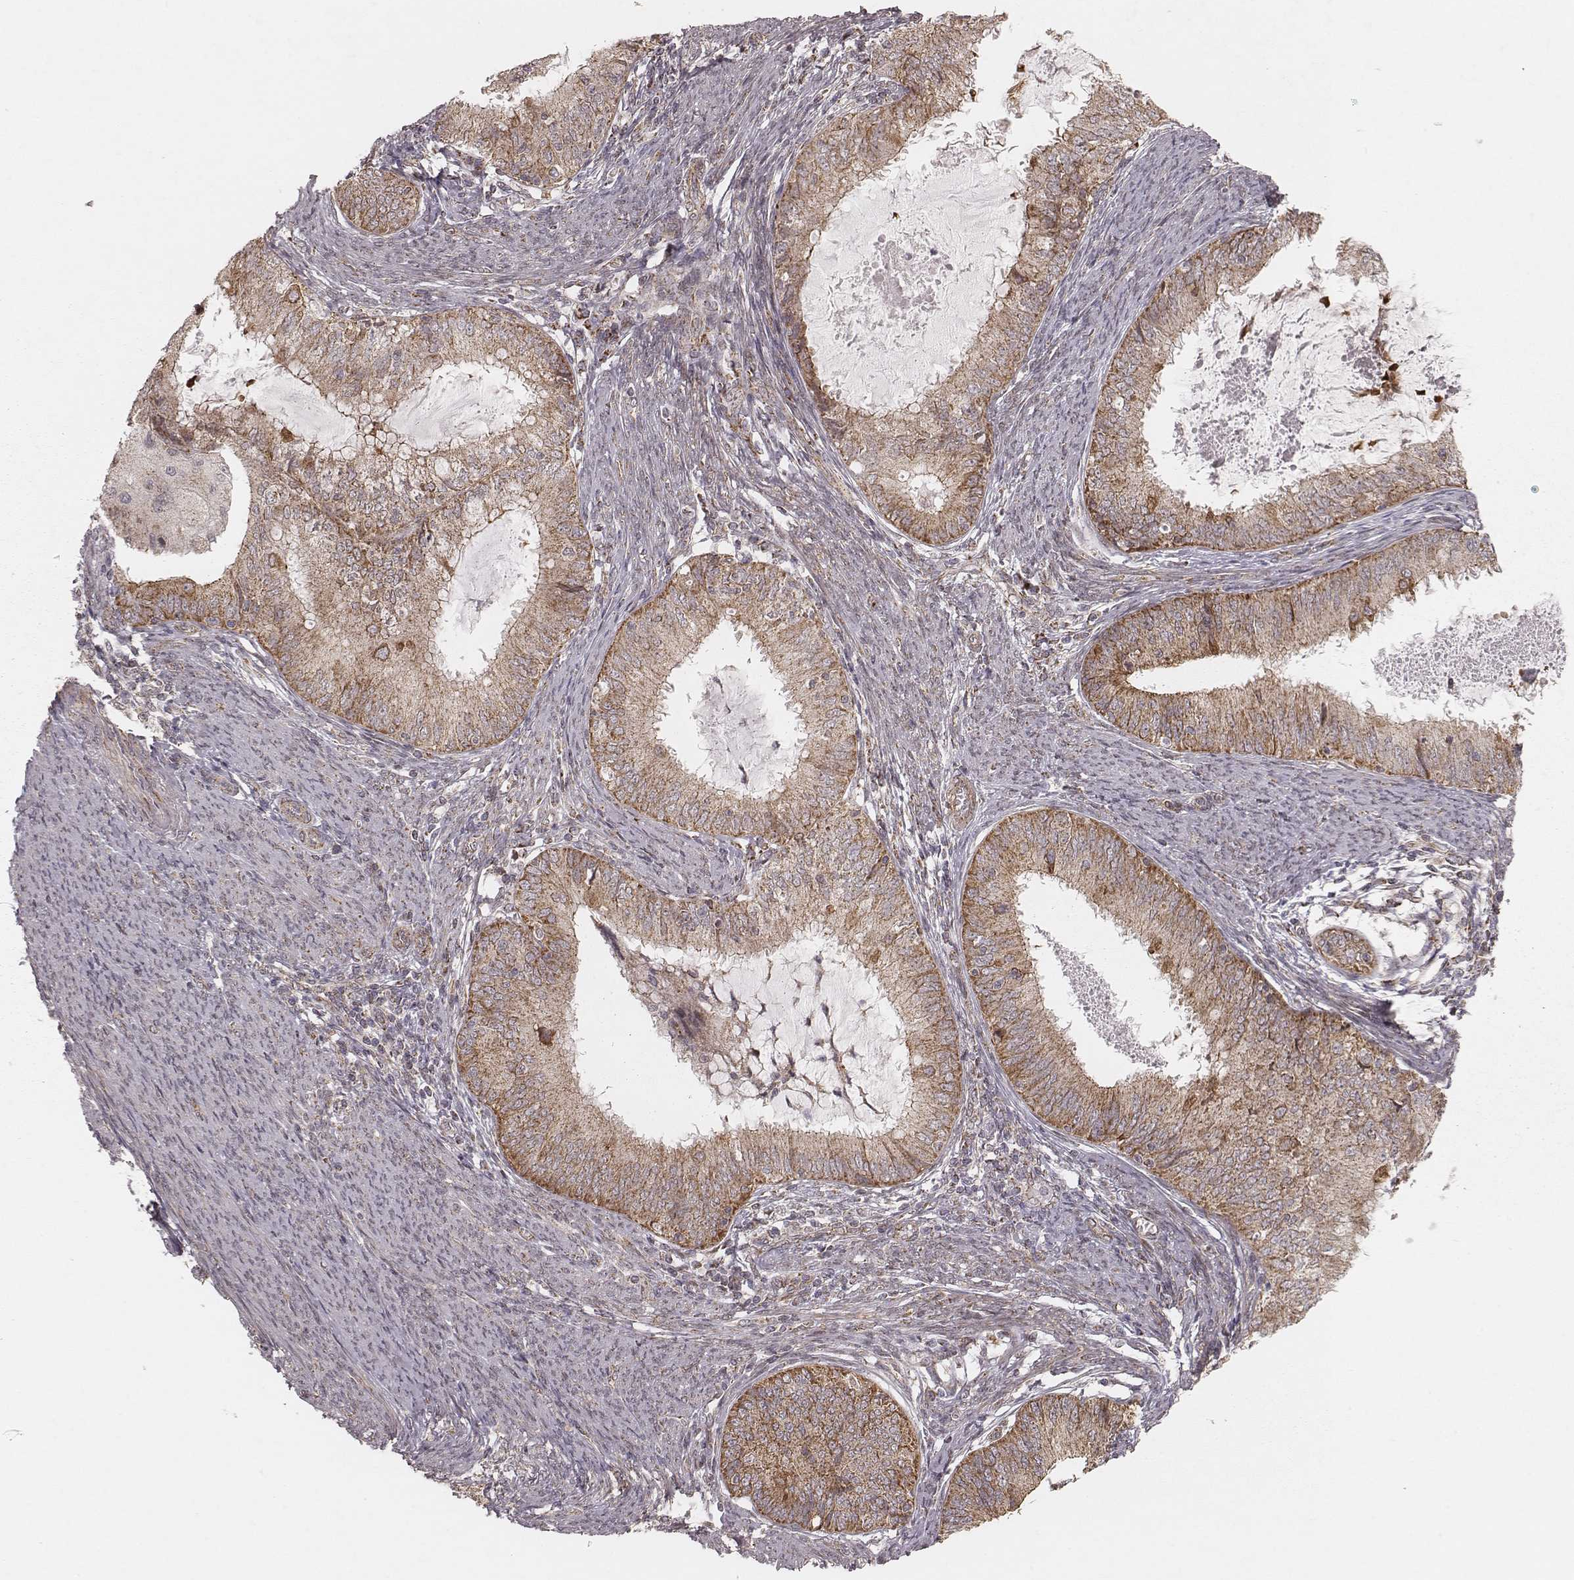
{"staining": {"intensity": "moderate", "quantity": ">75%", "location": "cytoplasmic/membranous"}, "tissue": "endometrial cancer", "cell_type": "Tumor cells", "image_type": "cancer", "snomed": [{"axis": "morphology", "description": "Adenocarcinoma, NOS"}, {"axis": "topography", "description": "Endometrium"}], "caption": "IHC micrograph of neoplastic tissue: adenocarcinoma (endometrial) stained using immunohistochemistry (IHC) displays medium levels of moderate protein expression localized specifically in the cytoplasmic/membranous of tumor cells, appearing as a cytoplasmic/membranous brown color.", "gene": "NDUFA7", "patient": {"sex": "female", "age": 57}}